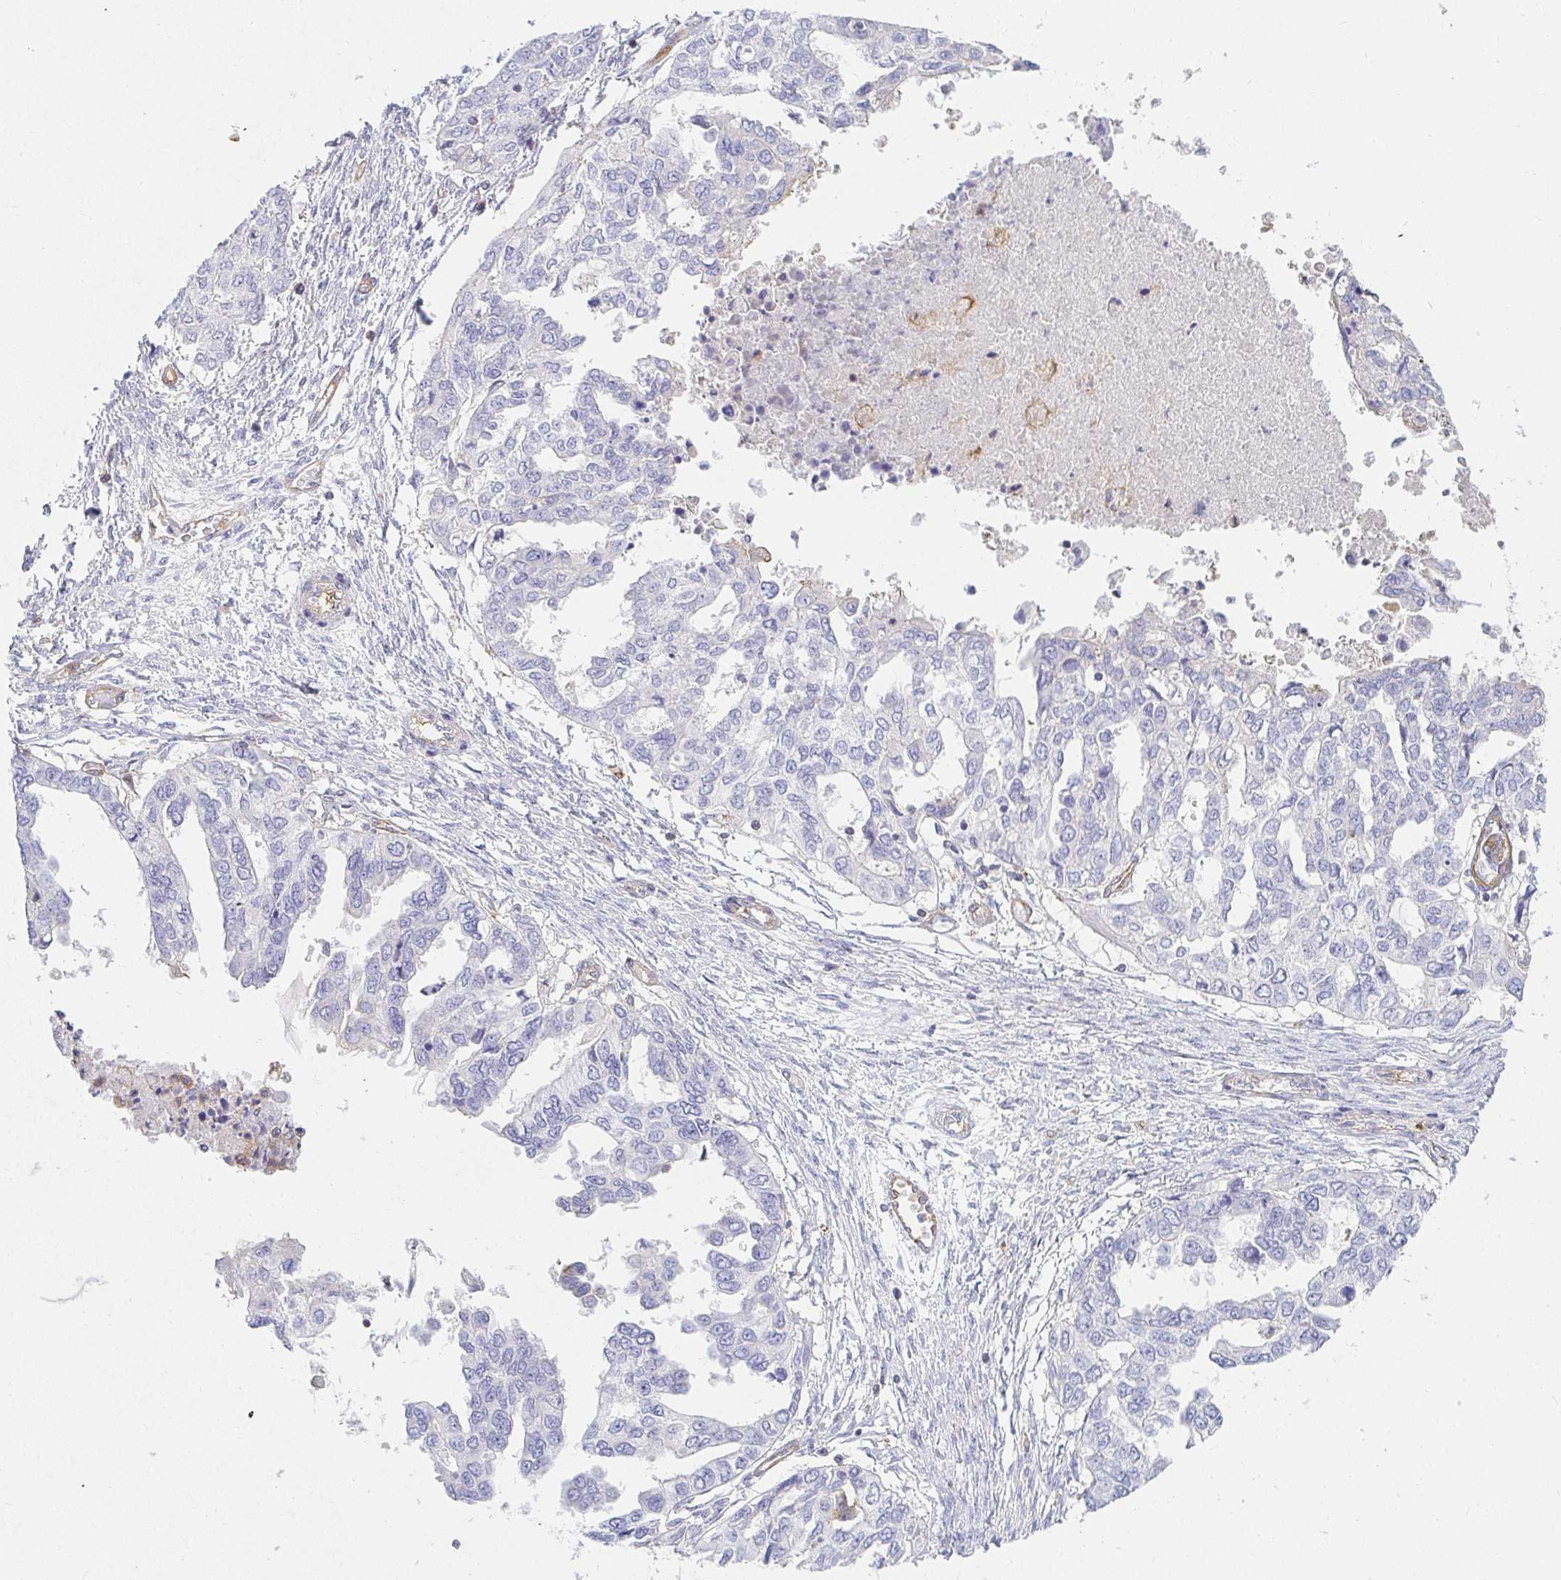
{"staining": {"intensity": "negative", "quantity": "none", "location": "none"}, "tissue": "ovarian cancer", "cell_type": "Tumor cells", "image_type": "cancer", "snomed": [{"axis": "morphology", "description": "Cystadenocarcinoma, serous, NOS"}, {"axis": "topography", "description": "Ovary"}], "caption": "Immunohistochemistry (IHC) image of human serous cystadenocarcinoma (ovarian) stained for a protein (brown), which reveals no staining in tumor cells.", "gene": "TSPAN19", "patient": {"sex": "female", "age": 53}}